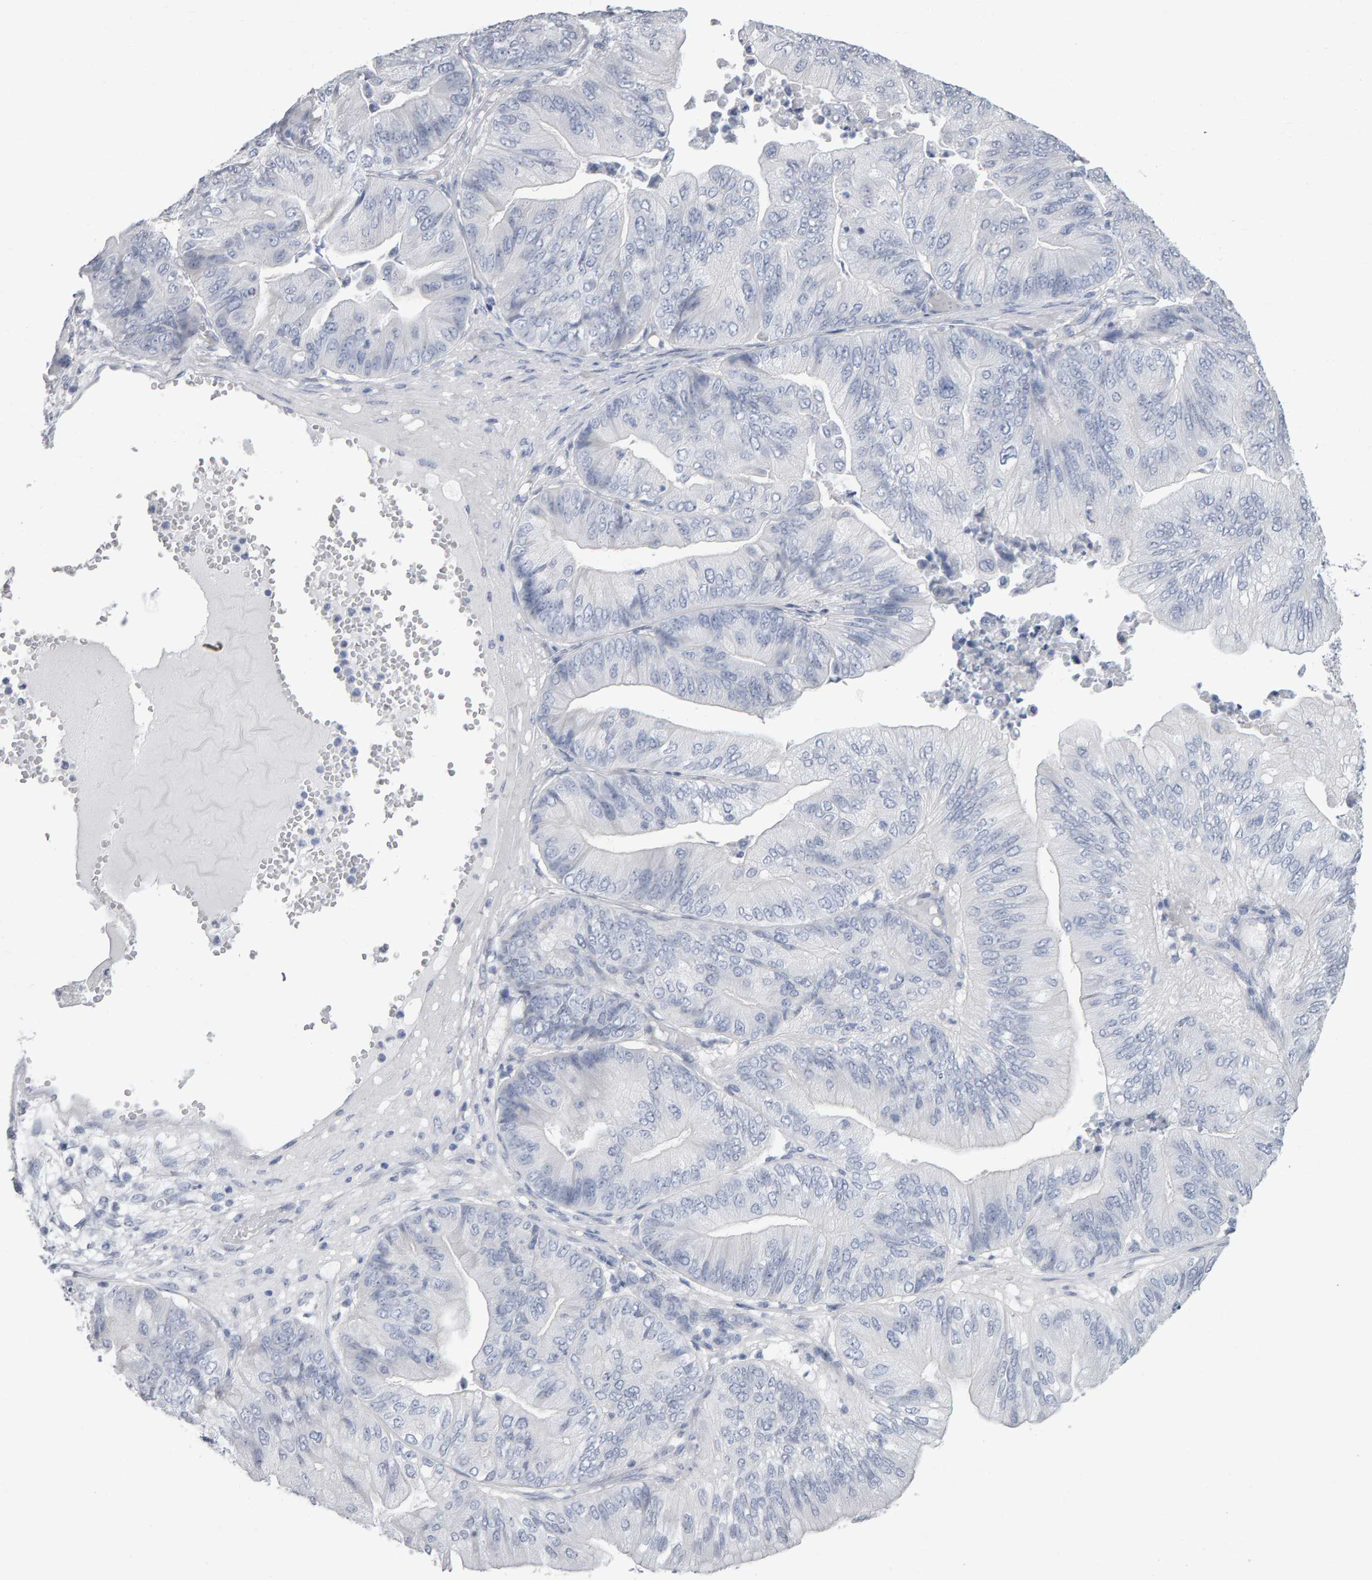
{"staining": {"intensity": "negative", "quantity": "none", "location": "none"}, "tissue": "ovarian cancer", "cell_type": "Tumor cells", "image_type": "cancer", "snomed": [{"axis": "morphology", "description": "Cystadenocarcinoma, mucinous, NOS"}, {"axis": "topography", "description": "Ovary"}], "caption": "Human ovarian cancer stained for a protein using immunohistochemistry shows no staining in tumor cells.", "gene": "NCDN", "patient": {"sex": "female", "age": 61}}